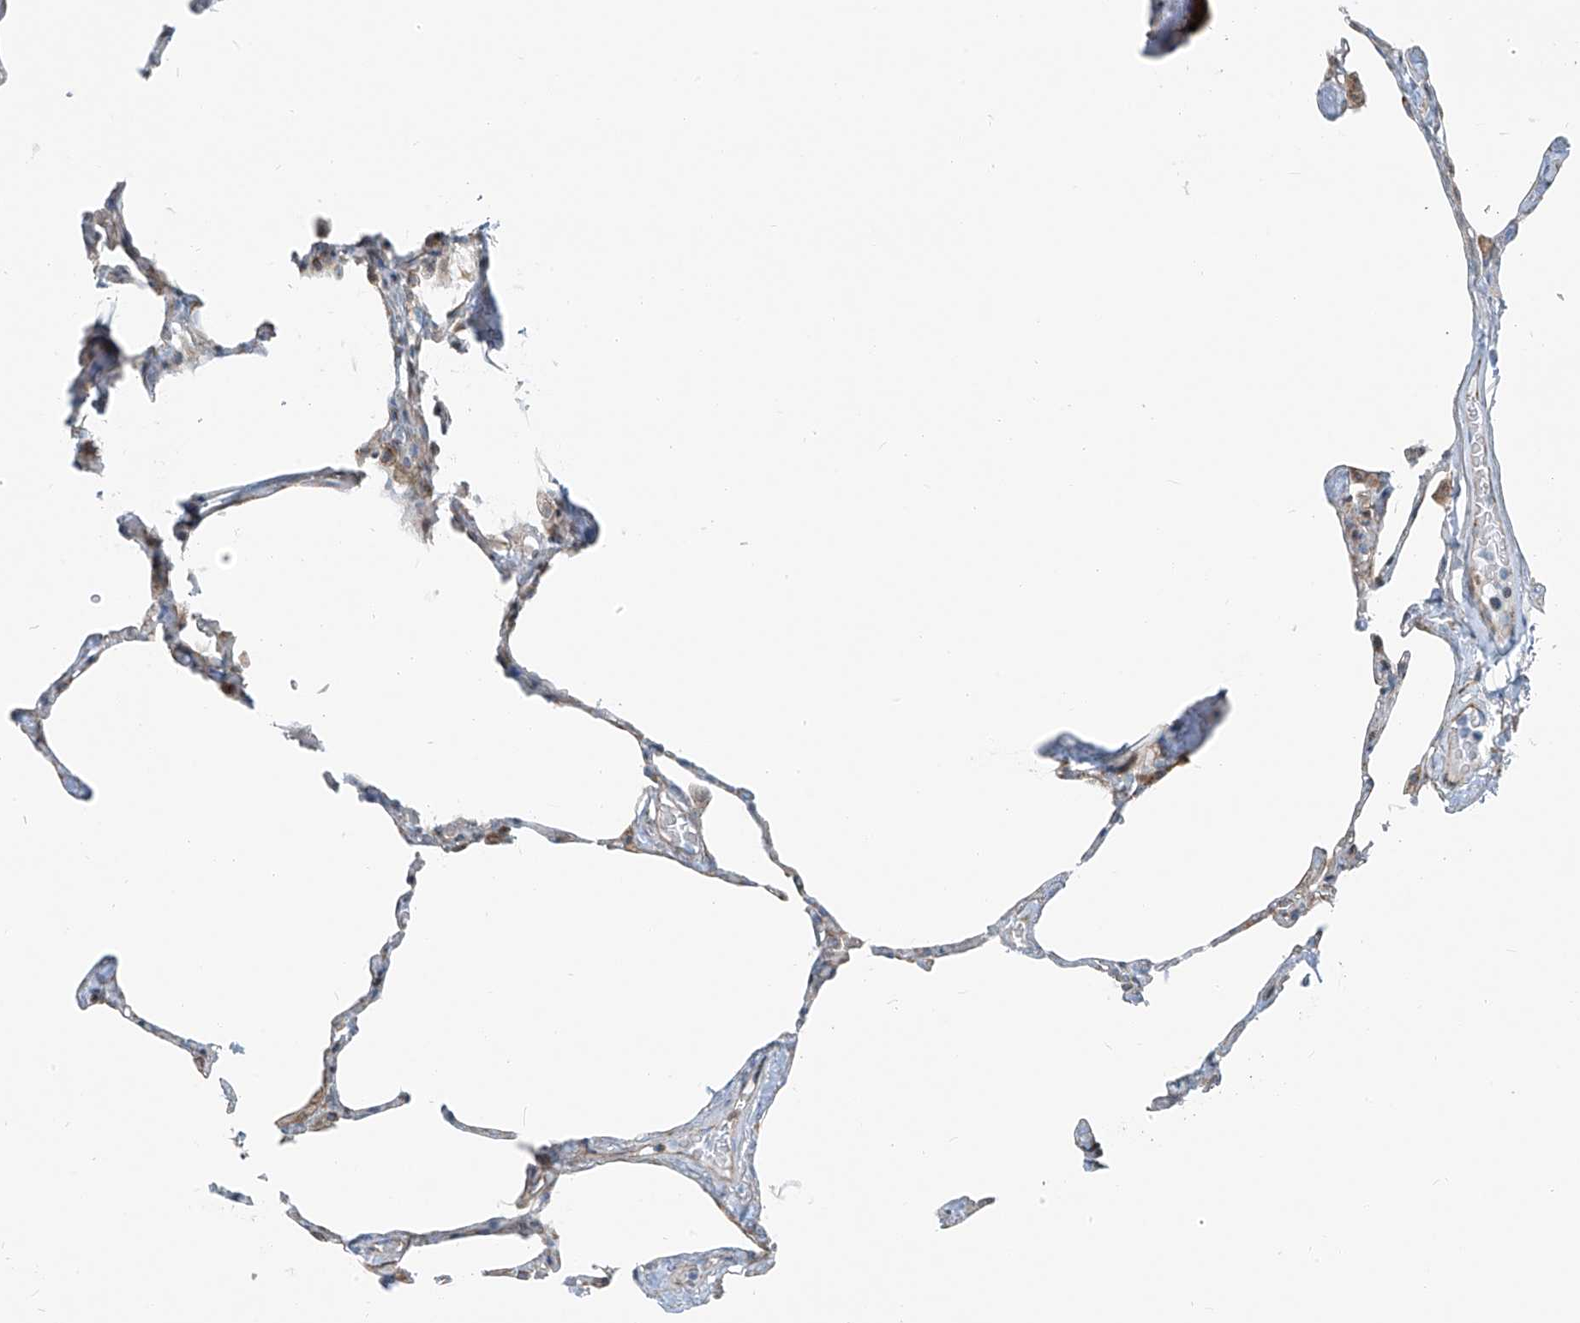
{"staining": {"intensity": "negative", "quantity": "none", "location": "none"}, "tissue": "lung", "cell_type": "Alveolar cells", "image_type": "normal", "snomed": [{"axis": "morphology", "description": "Normal tissue, NOS"}, {"axis": "topography", "description": "Lung"}], "caption": "The immunohistochemistry histopathology image has no significant staining in alveolar cells of lung. (Brightfield microscopy of DAB IHC at high magnification).", "gene": "HIC2", "patient": {"sex": "male", "age": 65}}